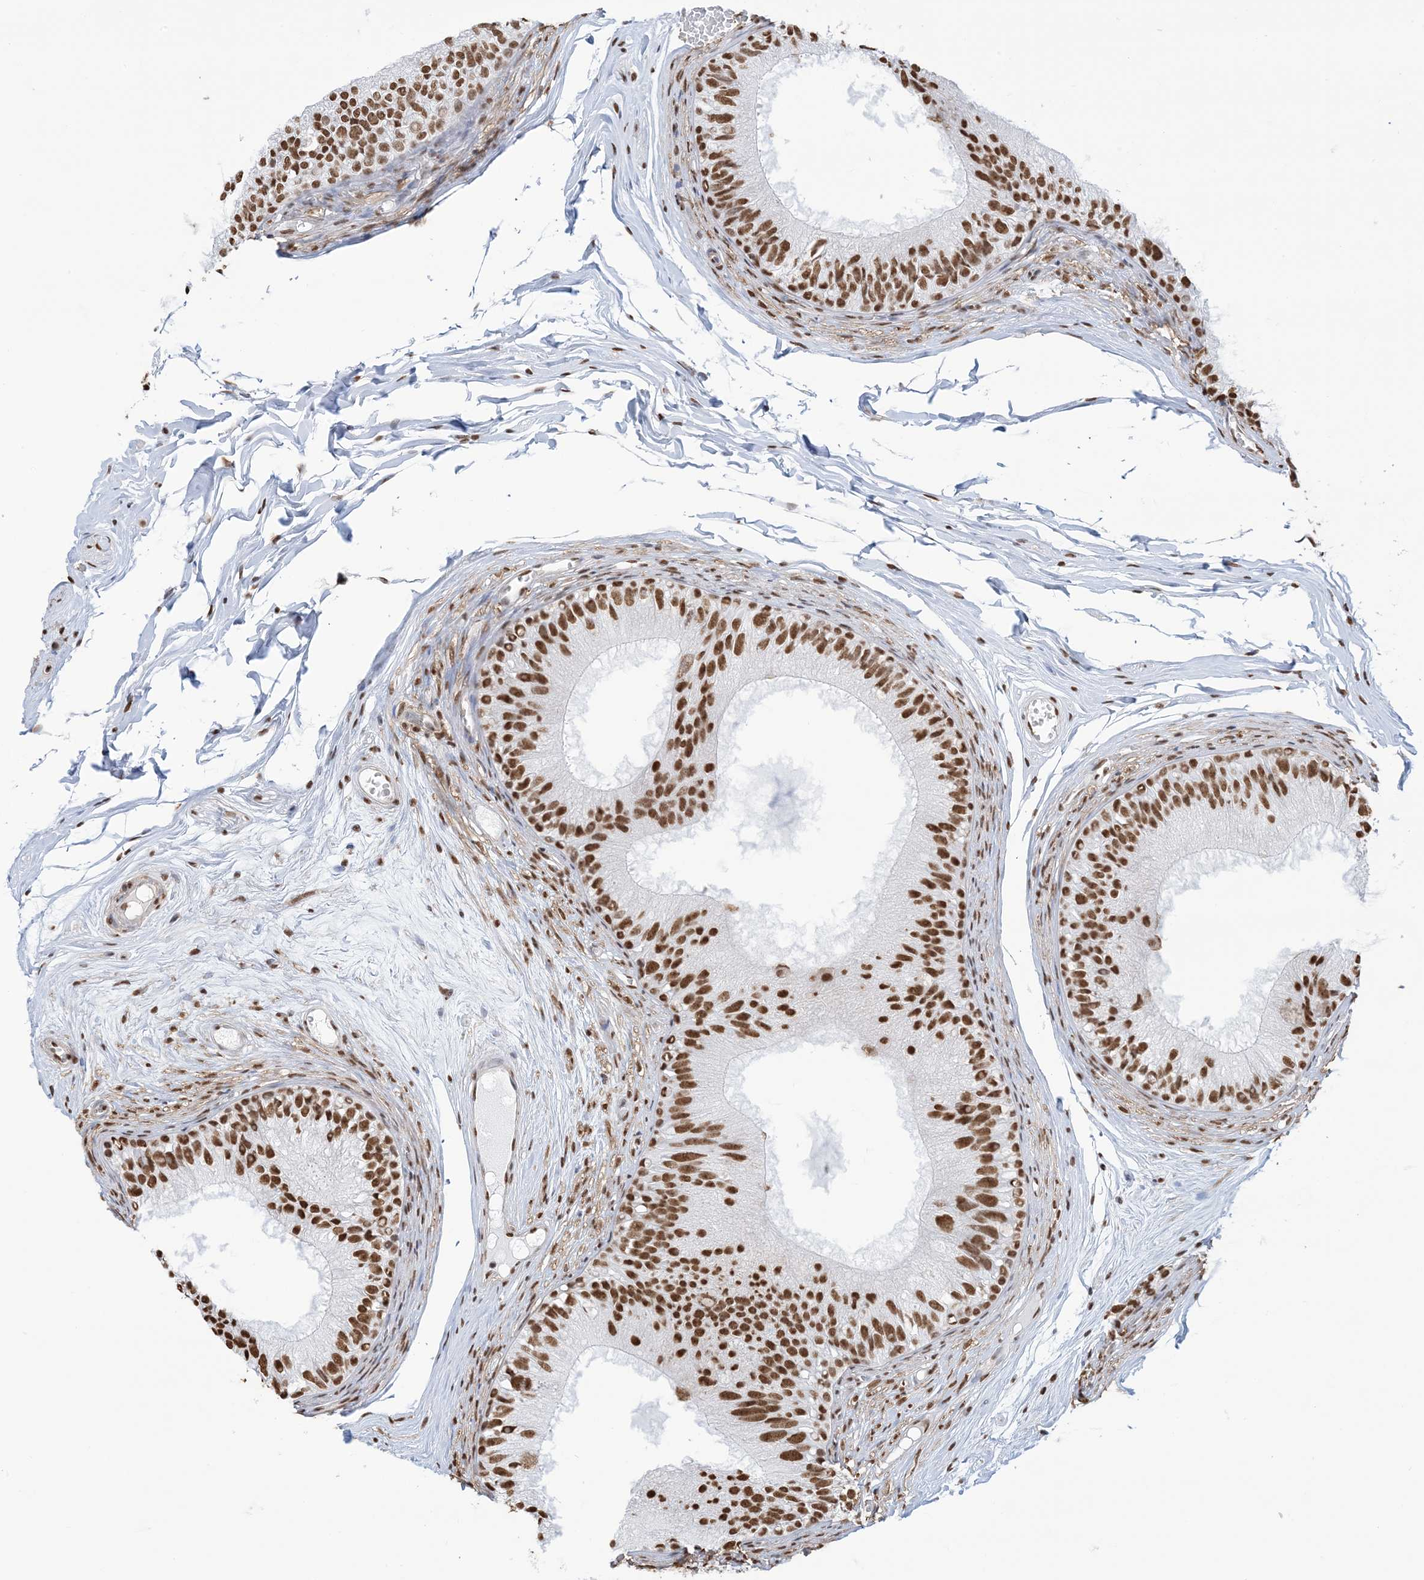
{"staining": {"intensity": "strong", "quantity": ">75%", "location": "nuclear"}, "tissue": "epididymis", "cell_type": "Glandular cells", "image_type": "normal", "snomed": [{"axis": "morphology", "description": "Normal tissue, NOS"}, {"axis": "morphology", "description": "Seminoma in situ"}, {"axis": "topography", "description": "Testis"}, {"axis": "topography", "description": "Epididymis"}], "caption": "This histopathology image displays immunohistochemistry (IHC) staining of normal human epididymis, with high strong nuclear staining in approximately >75% of glandular cells.", "gene": "ZNF792", "patient": {"sex": "male", "age": 28}}